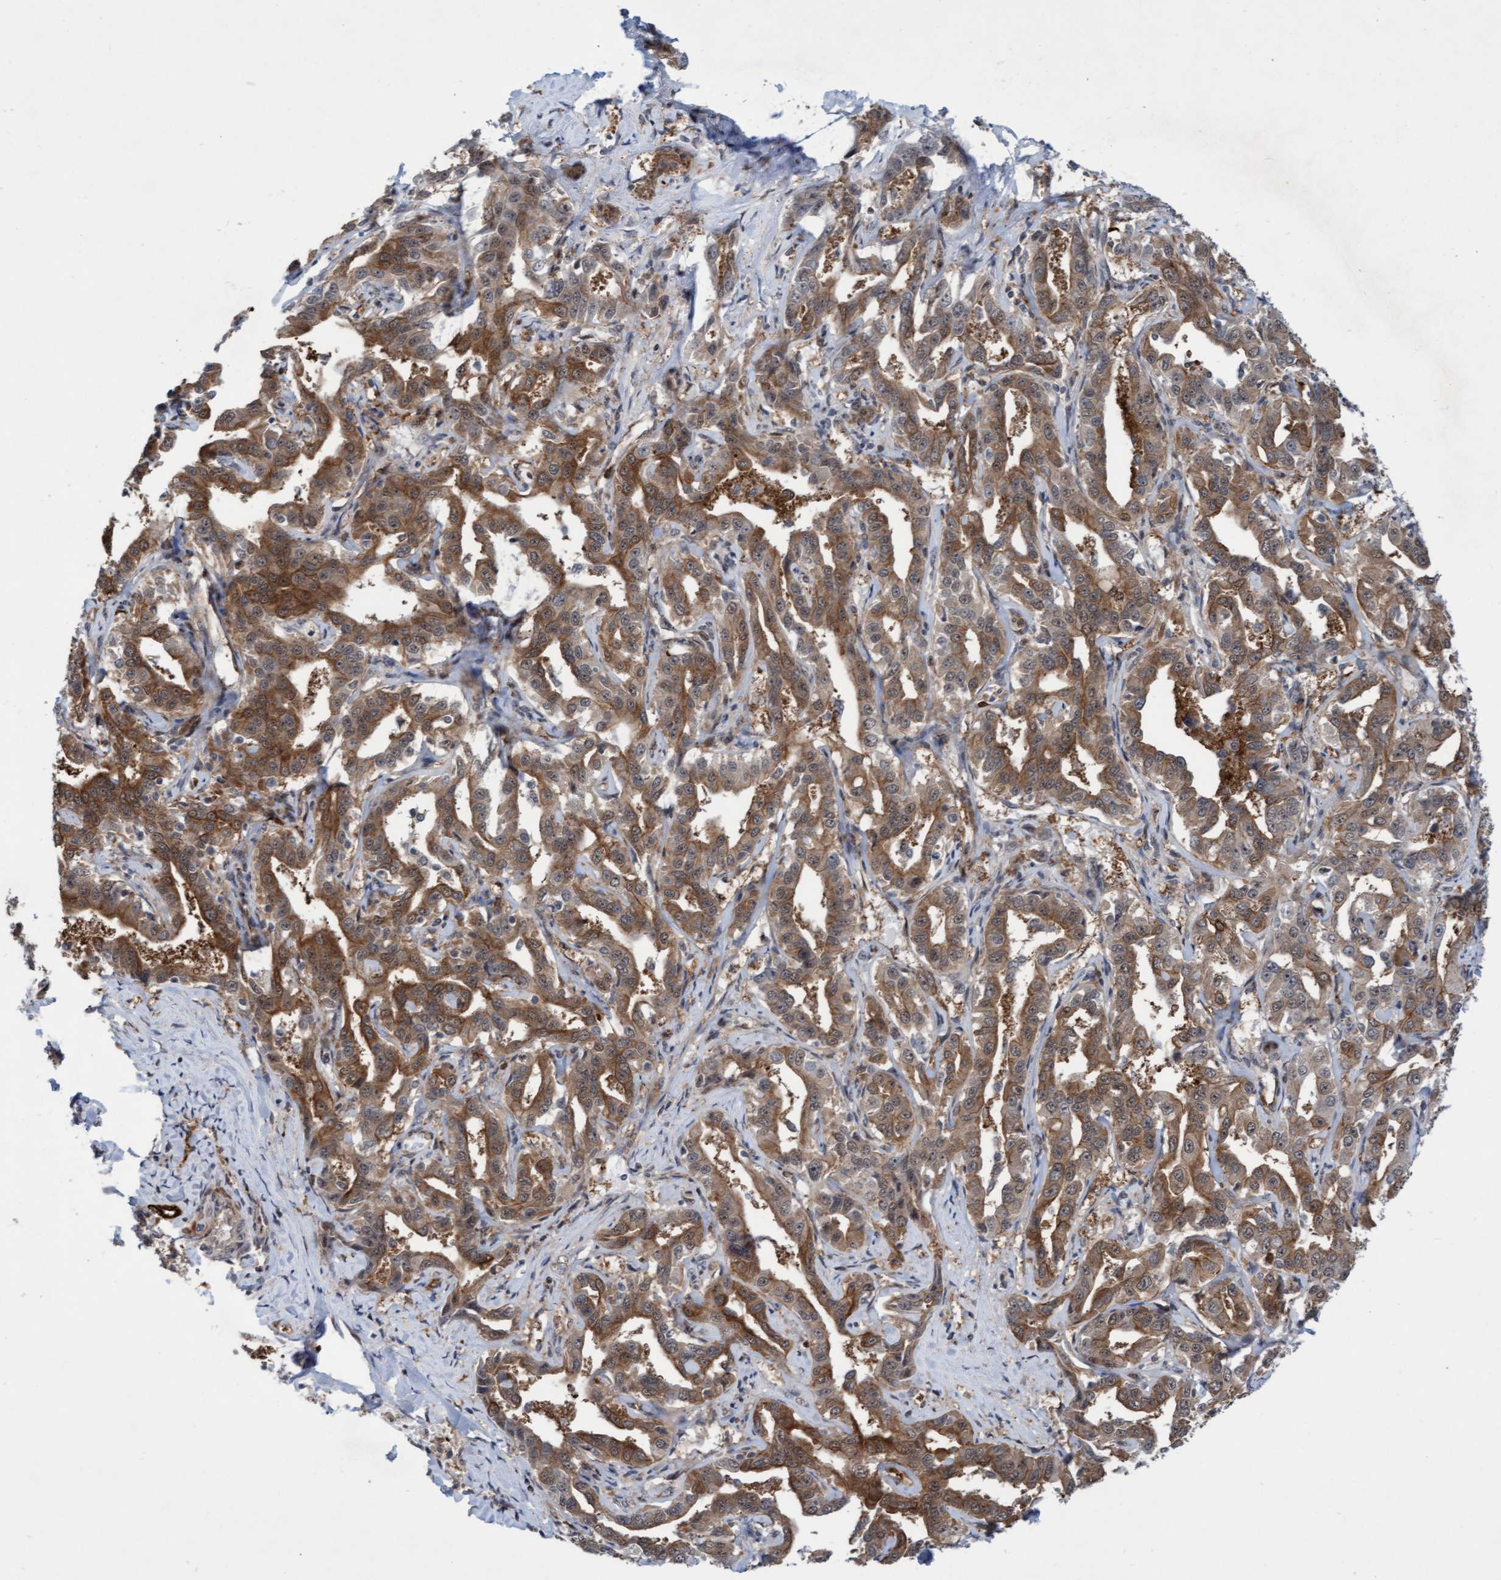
{"staining": {"intensity": "moderate", "quantity": ">75%", "location": "cytoplasmic/membranous"}, "tissue": "liver cancer", "cell_type": "Tumor cells", "image_type": "cancer", "snomed": [{"axis": "morphology", "description": "Cholangiocarcinoma"}, {"axis": "topography", "description": "Liver"}], "caption": "Immunohistochemical staining of human liver cholangiocarcinoma demonstrates medium levels of moderate cytoplasmic/membranous expression in approximately >75% of tumor cells.", "gene": "RAP1GAP2", "patient": {"sex": "male", "age": 59}}